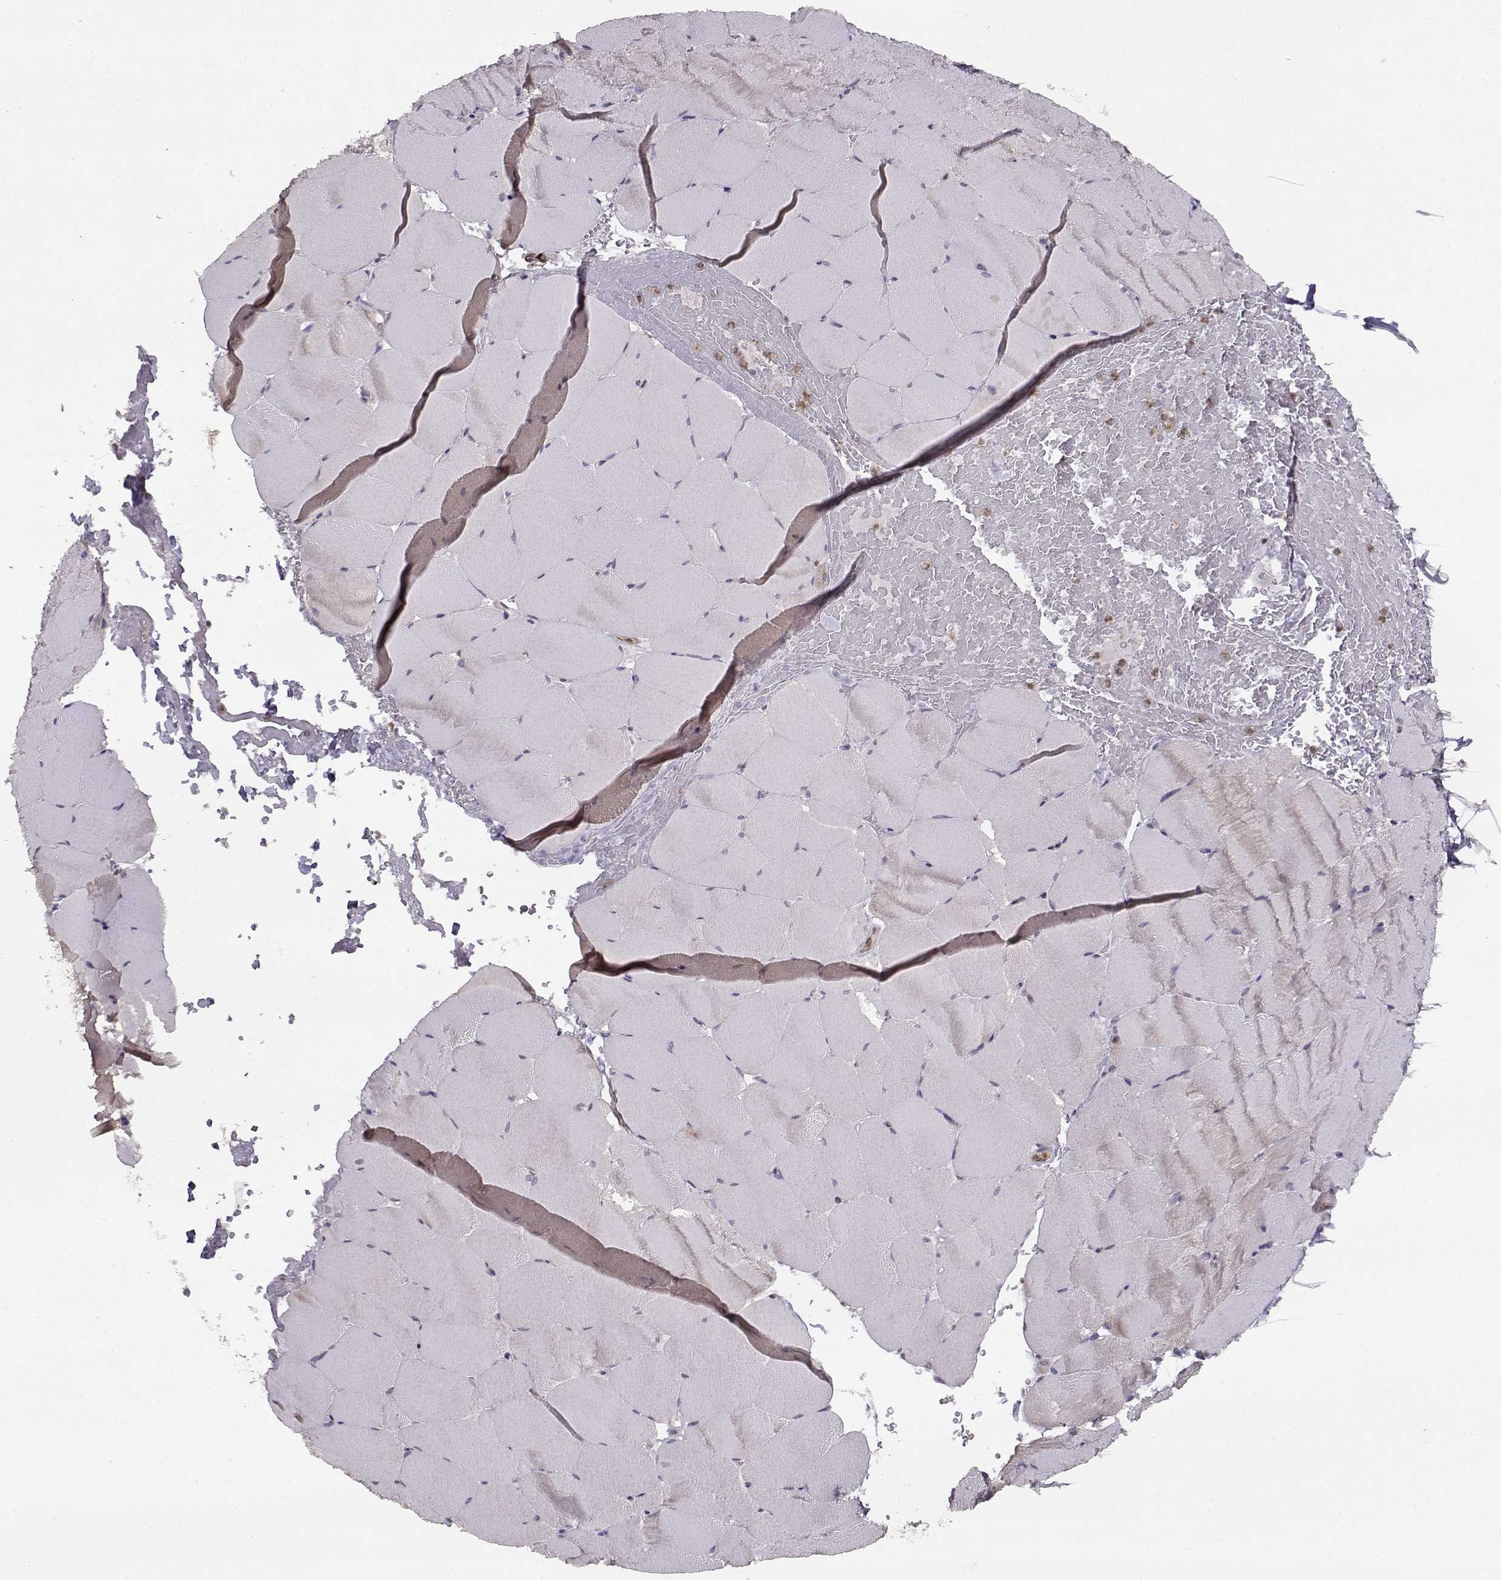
{"staining": {"intensity": "negative", "quantity": "none", "location": "none"}, "tissue": "skeletal muscle", "cell_type": "Myocytes", "image_type": "normal", "snomed": [{"axis": "morphology", "description": "Normal tissue, NOS"}, {"axis": "topography", "description": "Skeletal muscle"}], "caption": "Immunohistochemical staining of benign human skeletal muscle demonstrates no significant expression in myocytes.", "gene": "BMX", "patient": {"sex": "female", "age": 37}}